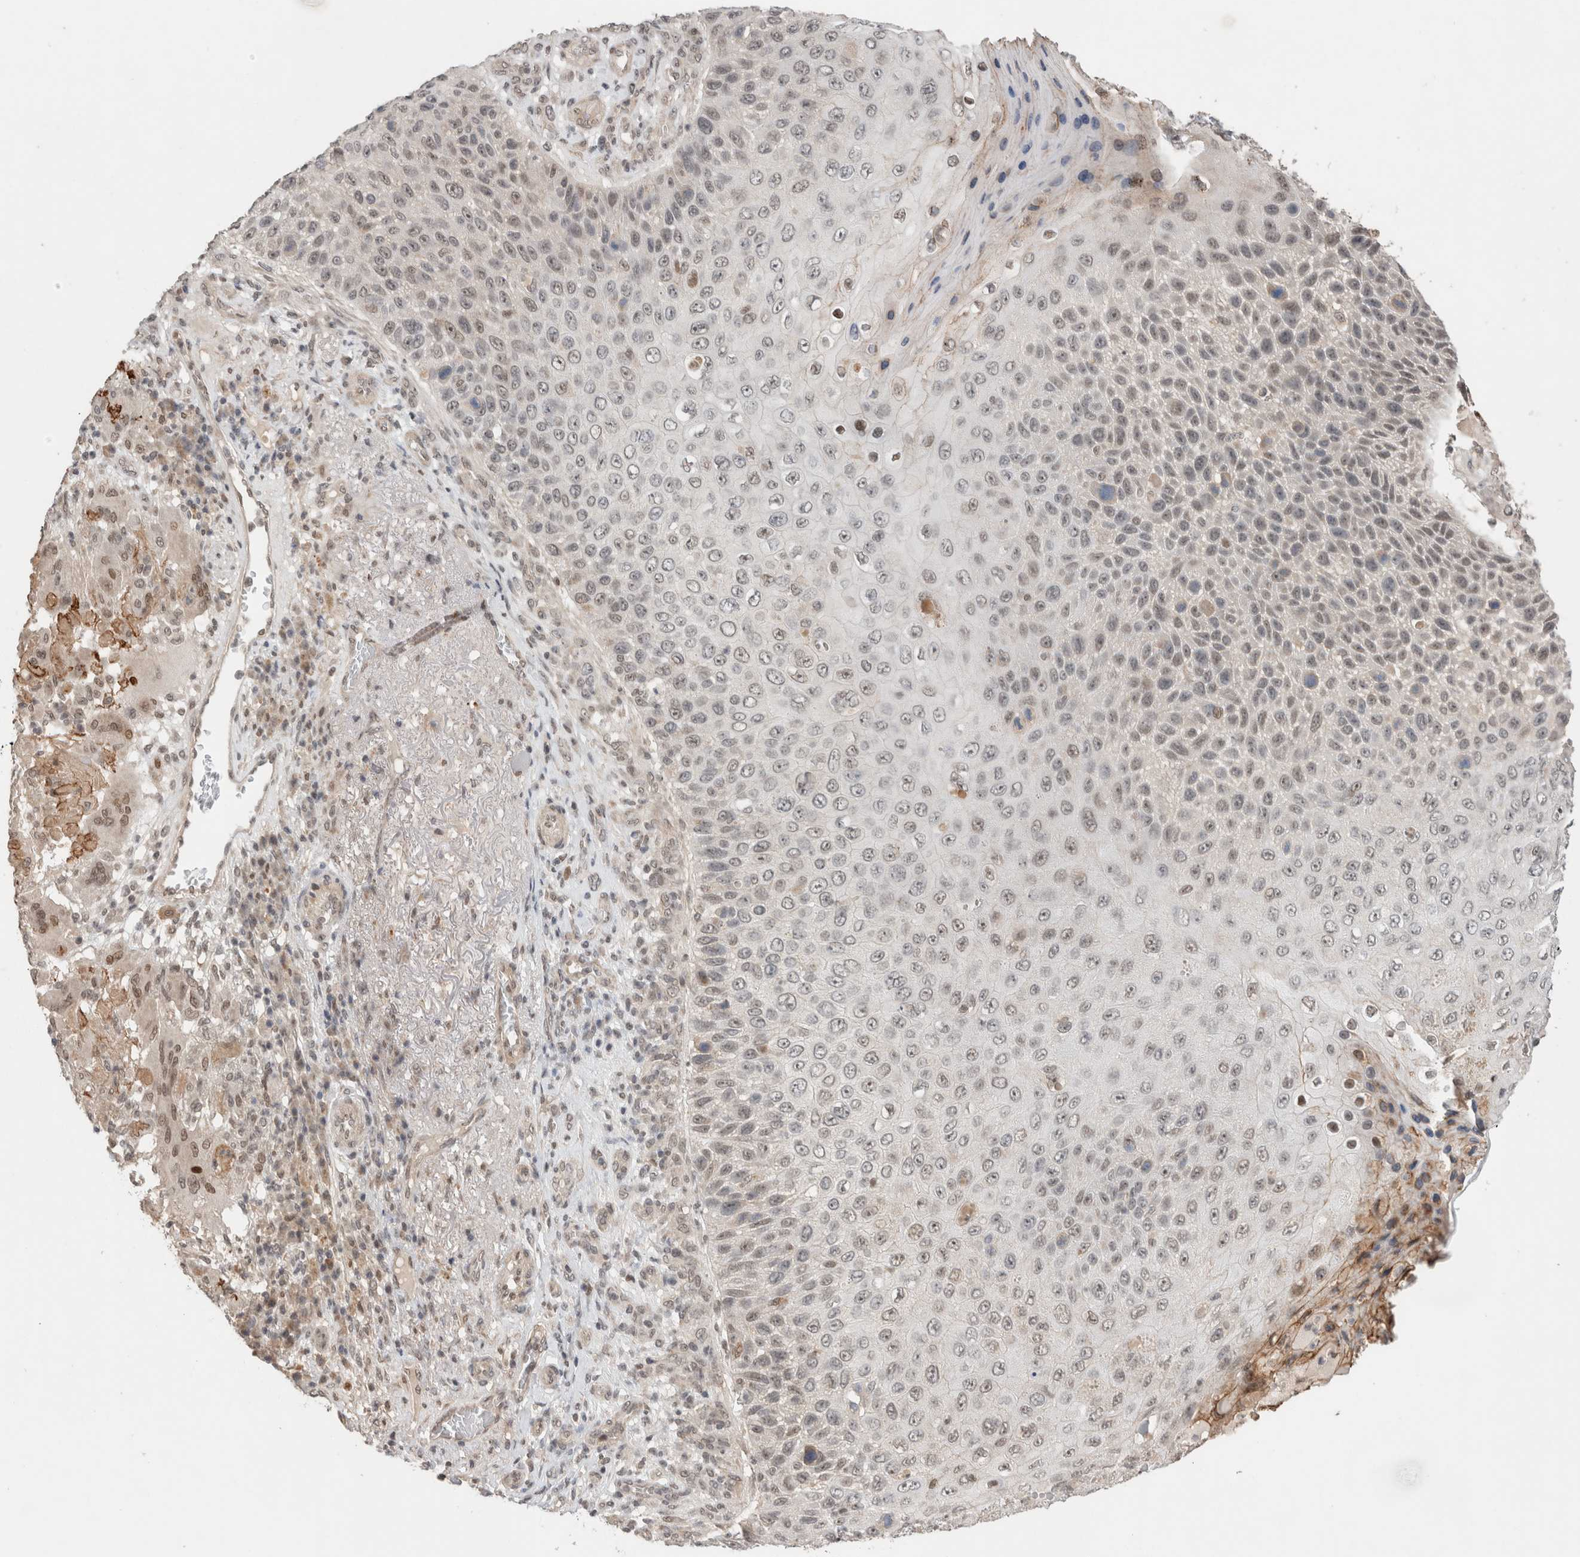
{"staining": {"intensity": "weak", "quantity": ">75%", "location": "nuclear"}, "tissue": "skin cancer", "cell_type": "Tumor cells", "image_type": "cancer", "snomed": [{"axis": "morphology", "description": "Squamous cell carcinoma, NOS"}, {"axis": "topography", "description": "Skin"}], "caption": "Immunohistochemical staining of human skin squamous cell carcinoma reveals weak nuclear protein staining in approximately >75% of tumor cells. Using DAB (3,3'-diaminobenzidine) (brown) and hematoxylin (blue) stains, captured at high magnification using brightfield microscopy.", "gene": "SYDE2", "patient": {"sex": "female", "age": 88}}